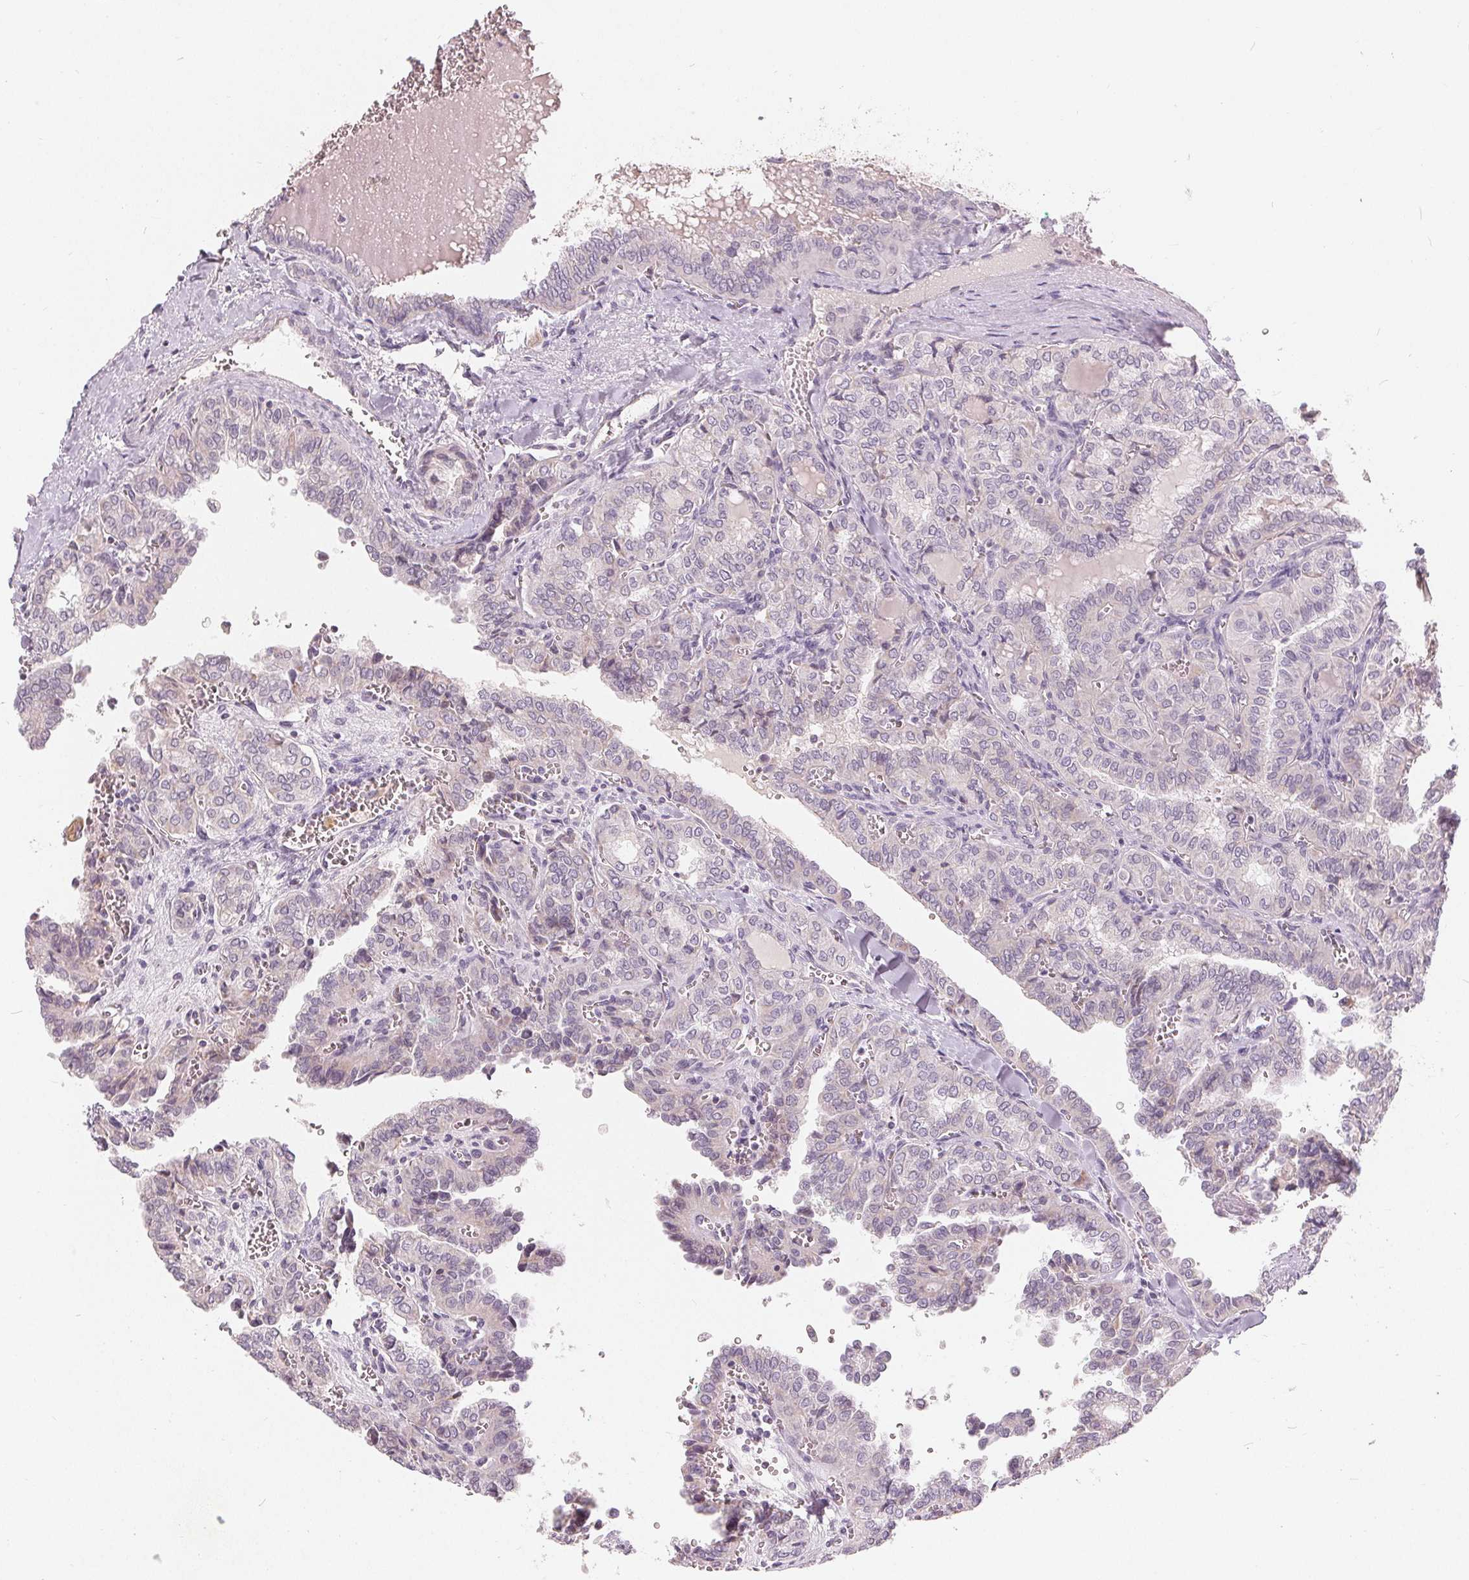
{"staining": {"intensity": "negative", "quantity": "none", "location": "none"}, "tissue": "thyroid cancer", "cell_type": "Tumor cells", "image_type": "cancer", "snomed": [{"axis": "morphology", "description": "Papillary adenocarcinoma, NOS"}, {"axis": "topography", "description": "Thyroid gland"}], "caption": "Tumor cells show no significant protein expression in thyroid papillary adenocarcinoma.", "gene": "TRIM60", "patient": {"sex": "female", "age": 41}}